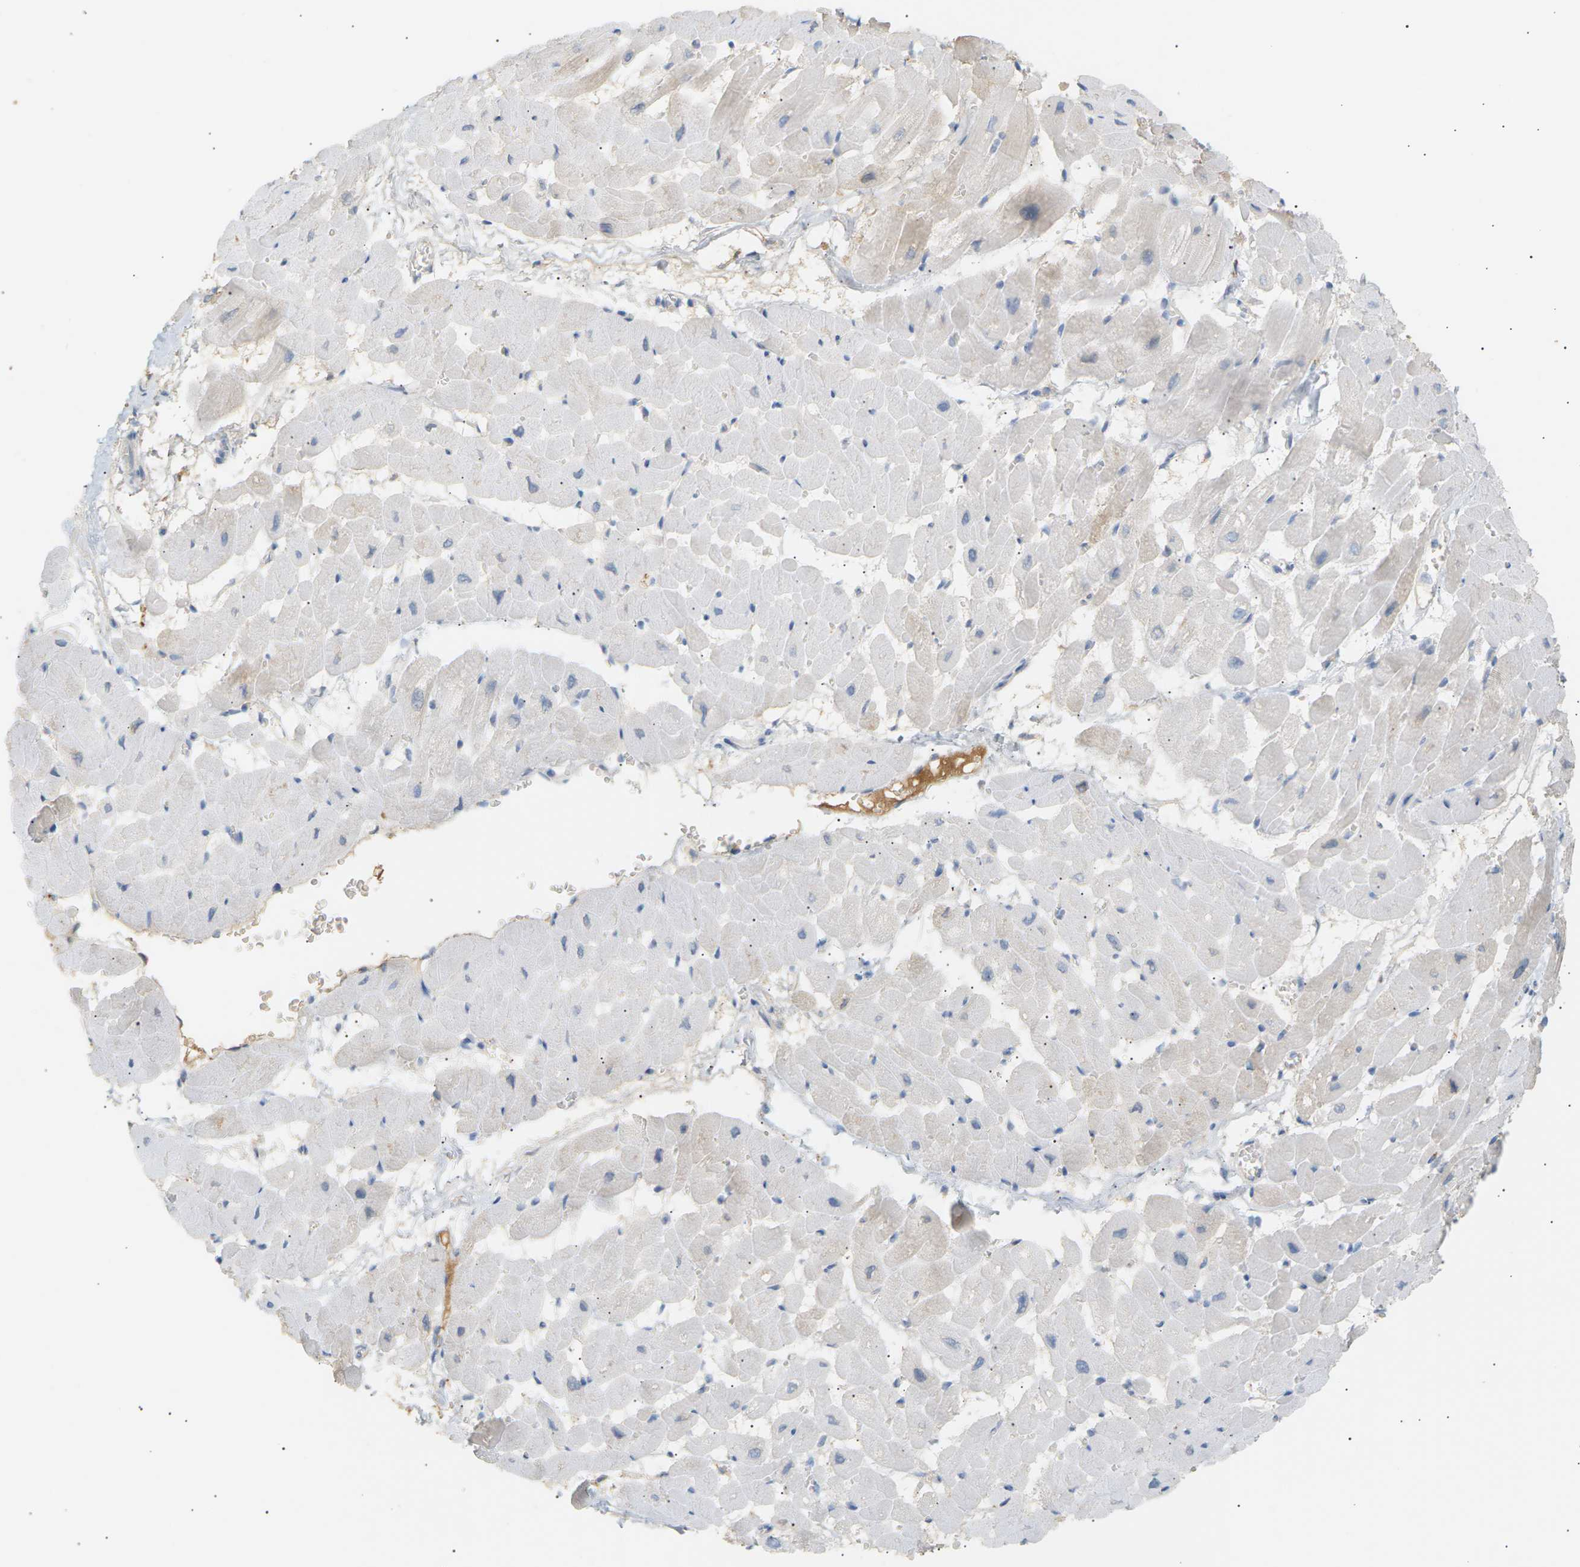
{"staining": {"intensity": "weak", "quantity": "<25%", "location": "cytoplasmic/membranous"}, "tissue": "heart muscle", "cell_type": "Cardiomyocytes", "image_type": "normal", "snomed": [{"axis": "morphology", "description": "Normal tissue, NOS"}, {"axis": "topography", "description": "Heart"}], "caption": "Normal heart muscle was stained to show a protein in brown. There is no significant staining in cardiomyocytes. (DAB immunohistochemistry (IHC) with hematoxylin counter stain).", "gene": "IGLC3", "patient": {"sex": "male", "age": 45}}